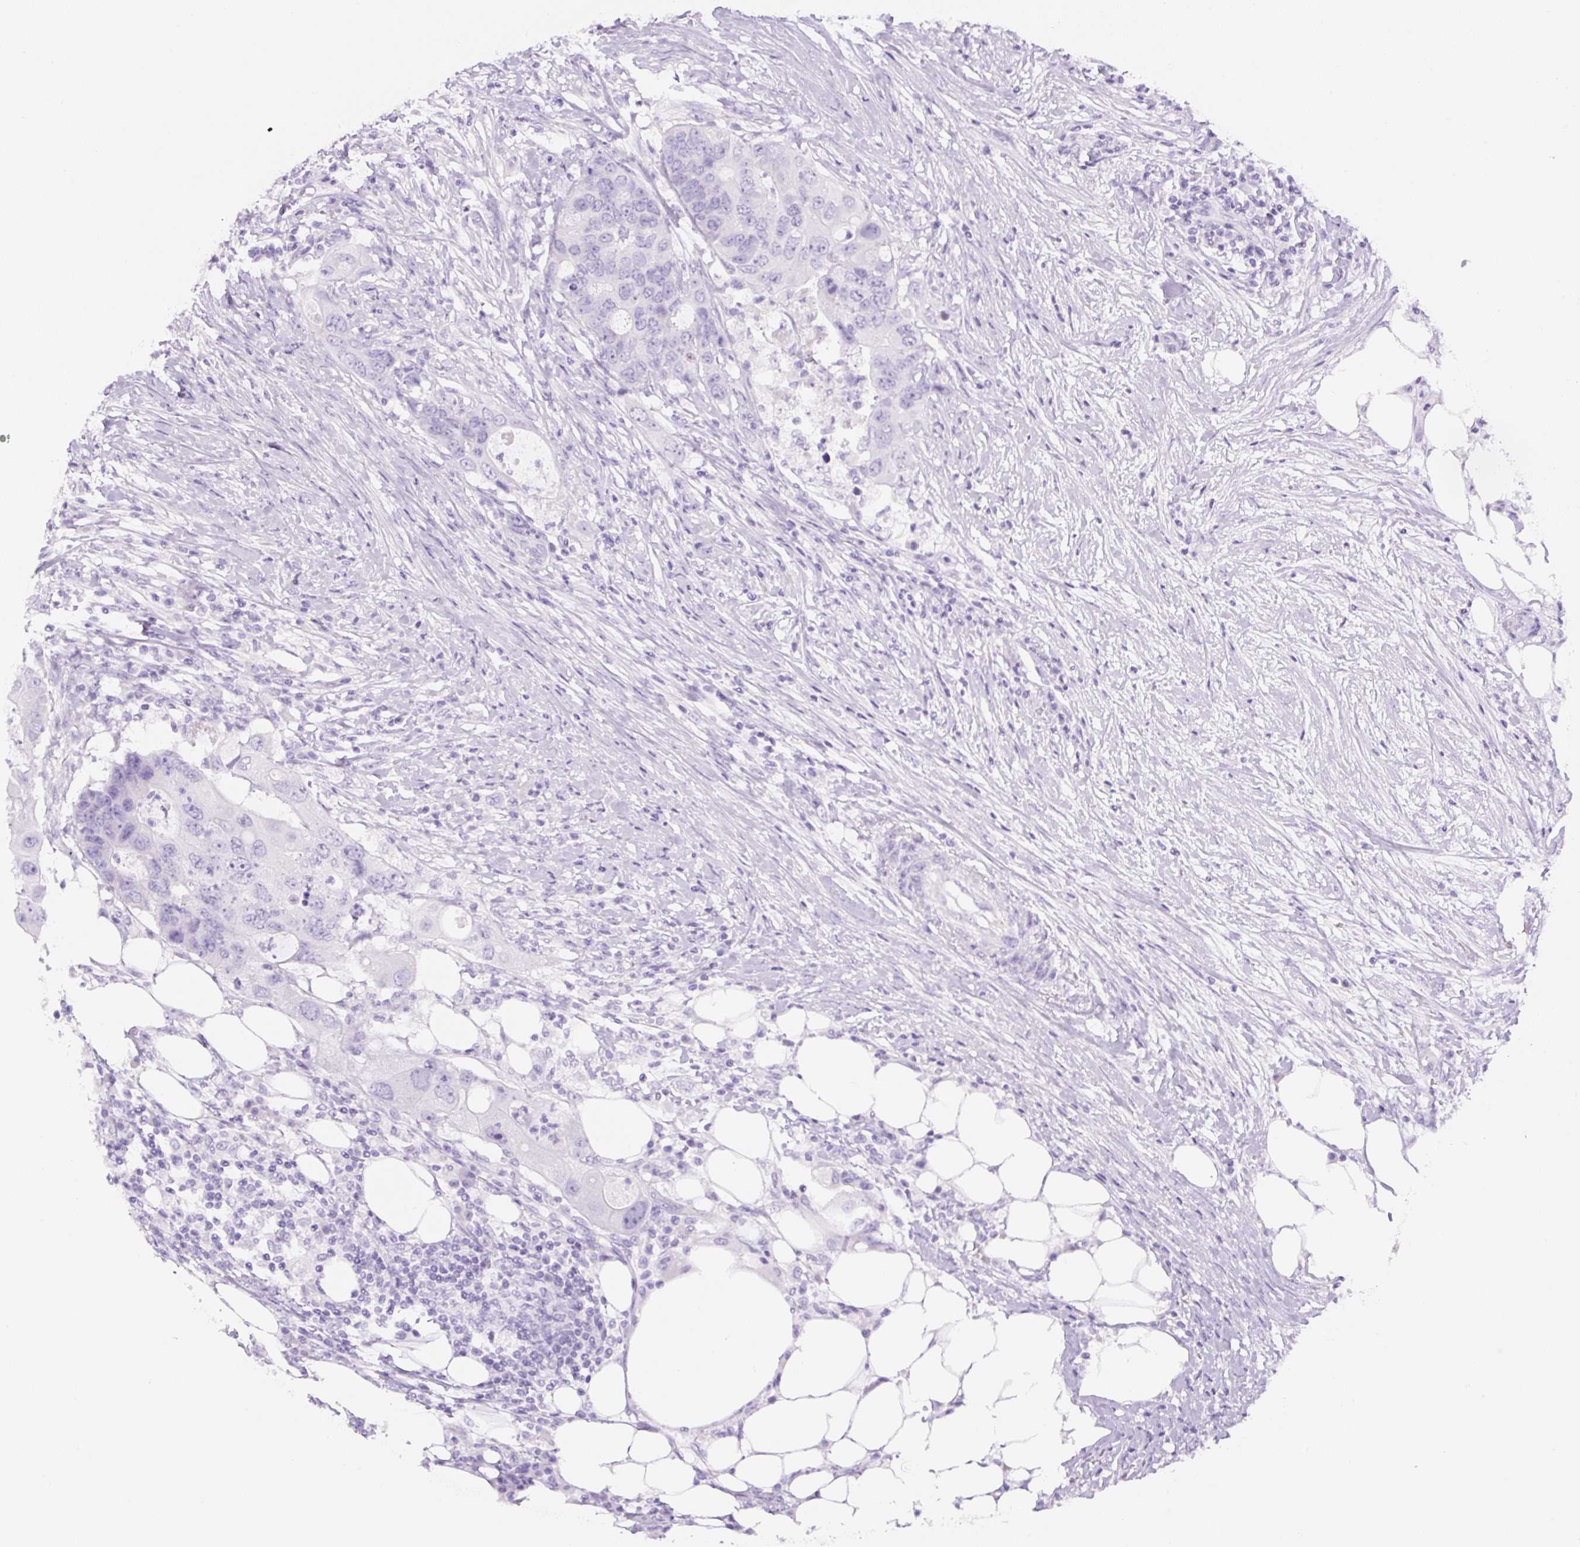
{"staining": {"intensity": "negative", "quantity": "none", "location": "none"}, "tissue": "colorectal cancer", "cell_type": "Tumor cells", "image_type": "cancer", "snomed": [{"axis": "morphology", "description": "Adenocarcinoma, NOS"}, {"axis": "topography", "description": "Colon"}], "caption": "Adenocarcinoma (colorectal) stained for a protein using immunohistochemistry (IHC) reveals no staining tumor cells.", "gene": "RSPO4", "patient": {"sex": "male", "age": 71}}